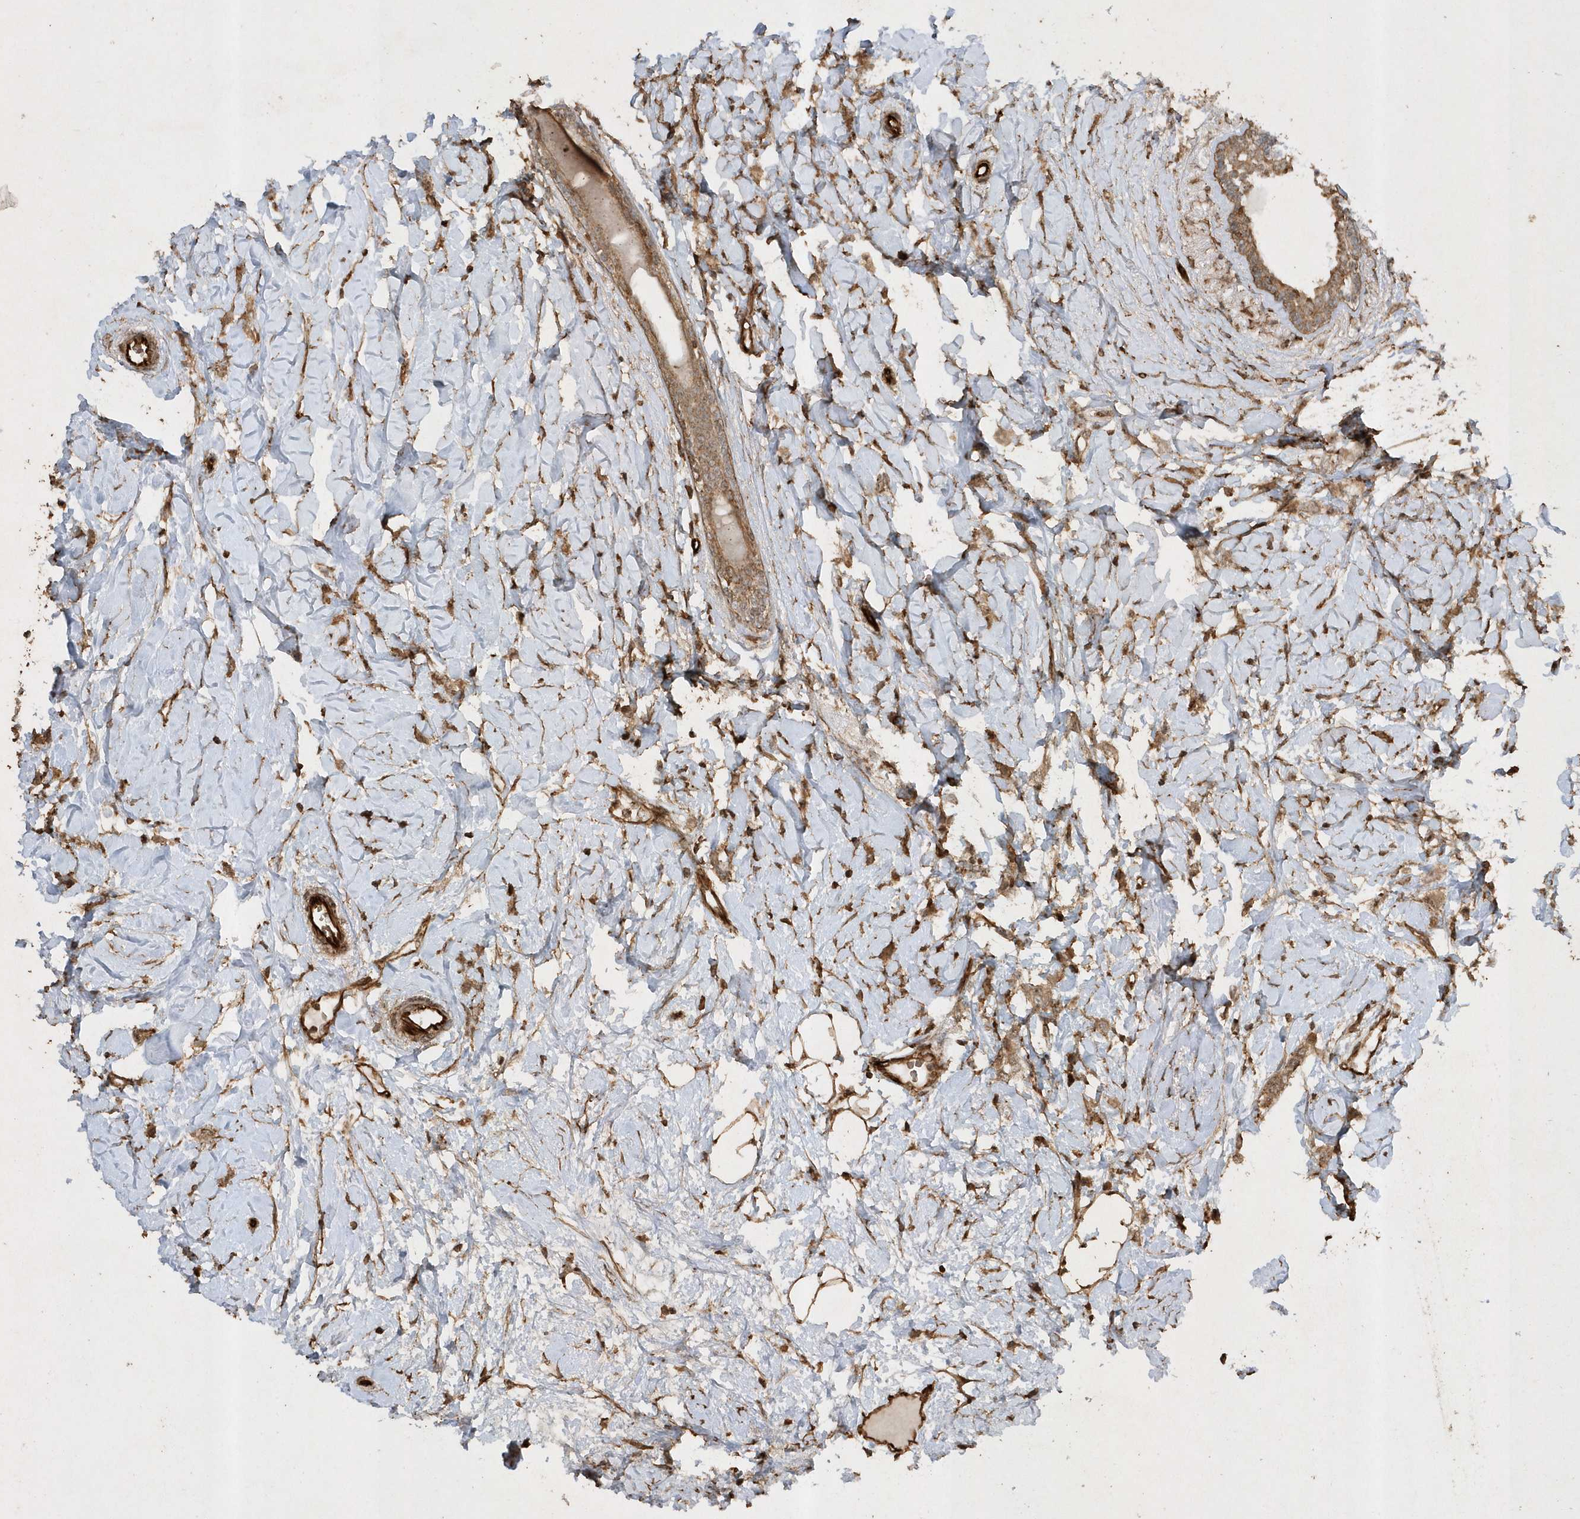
{"staining": {"intensity": "moderate", "quantity": ">75%", "location": "cytoplasmic/membranous"}, "tissue": "breast cancer", "cell_type": "Tumor cells", "image_type": "cancer", "snomed": [{"axis": "morphology", "description": "Normal tissue, NOS"}, {"axis": "morphology", "description": "Lobular carcinoma"}, {"axis": "topography", "description": "Breast"}], "caption": "A micrograph showing moderate cytoplasmic/membranous expression in approximately >75% of tumor cells in lobular carcinoma (breast), as visualized by brown immunohistochemical staining.", "gene": "AVPI1", "patient": {"sex": "female", "age": 47}}